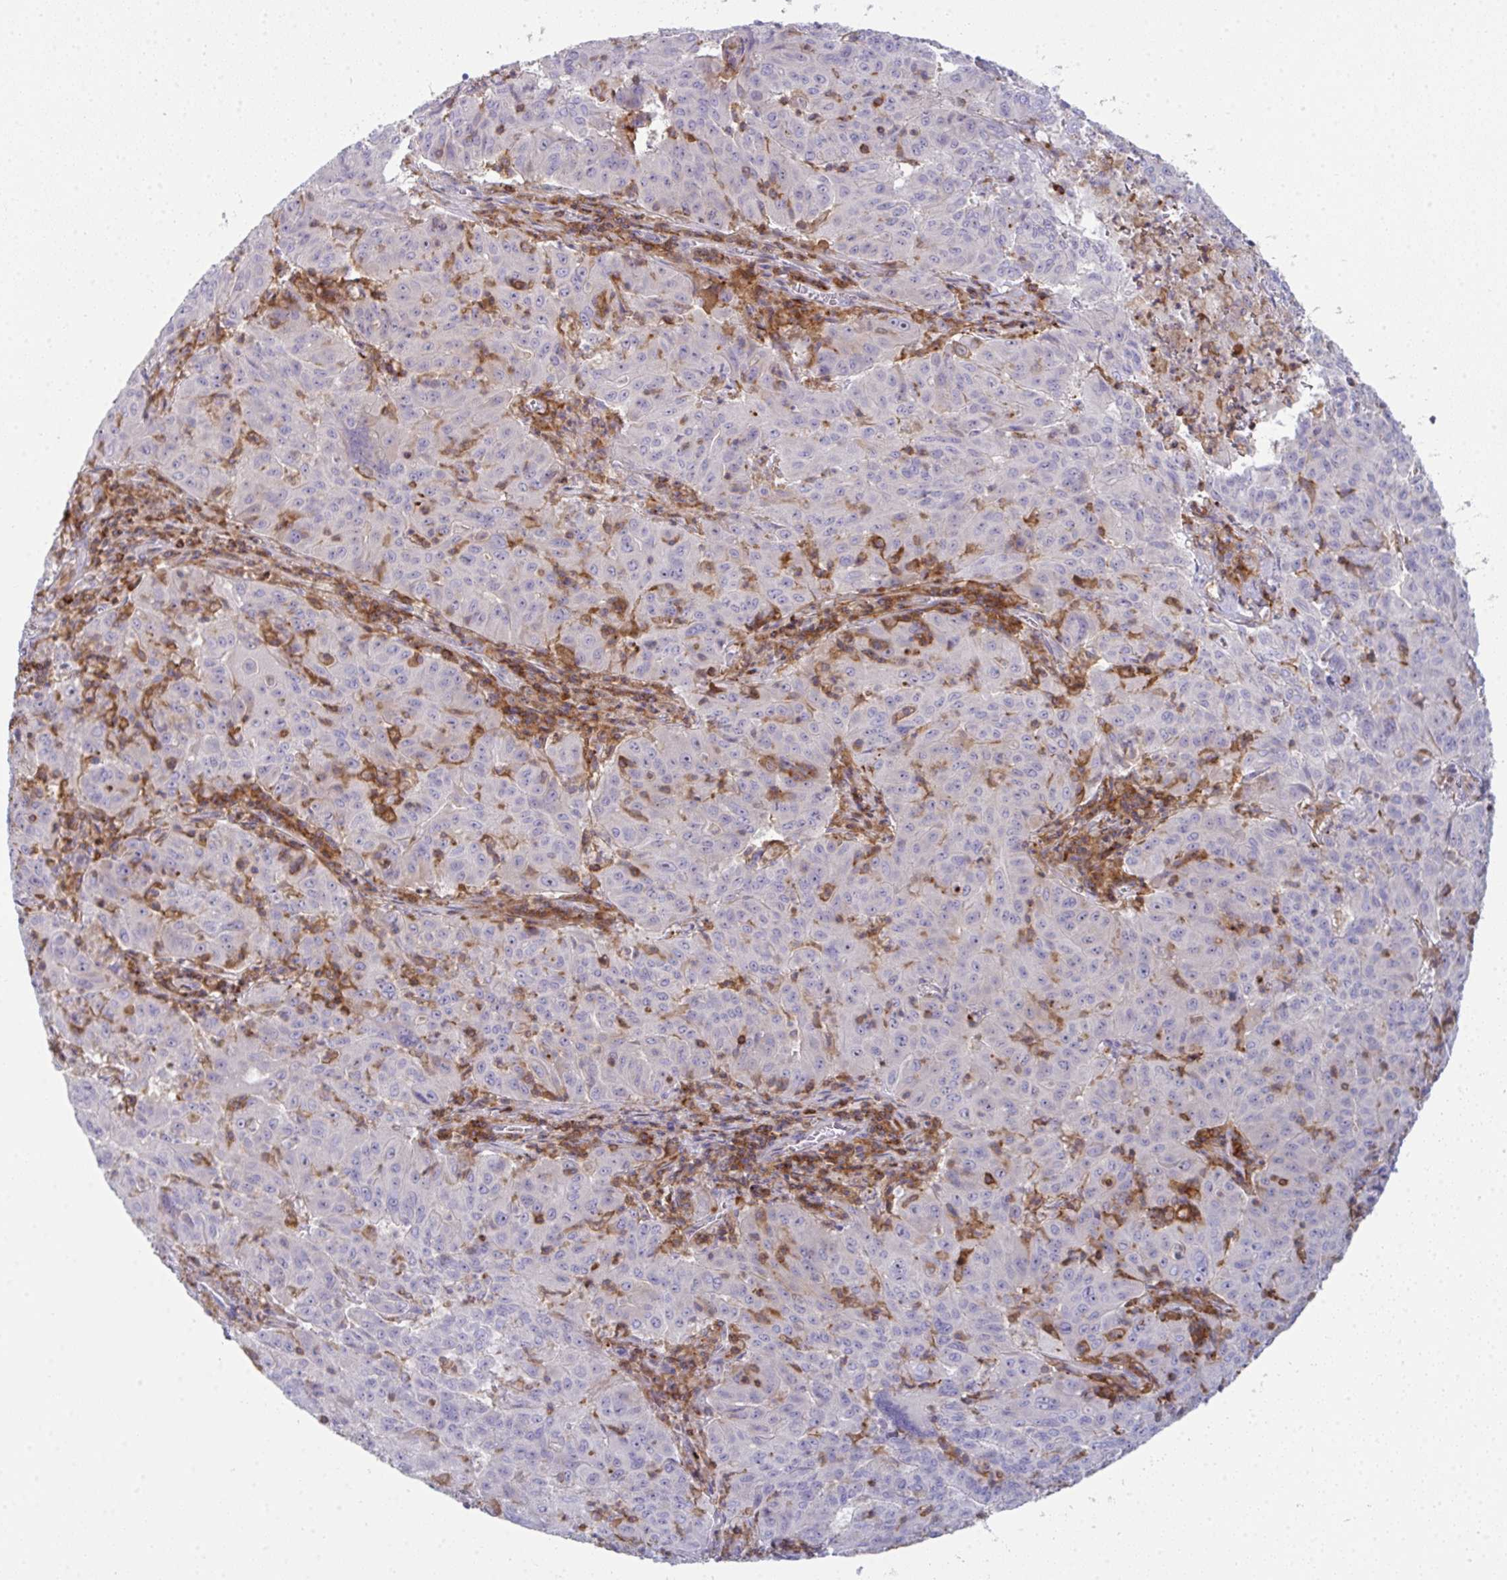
{"staining": {"intensity": "negative", "quantity": "none", "location": "none"}, "tissue": "pancreatic cancer", "cell_type": "Tumor cells", "image_type": "cancer", "snomed": [{"axis": "morphology", "description": "Adenocarcinoma, NOS"}, {"axis": "topography", "description": "Pancreas"}], "caption": "Photomicrograph shows no significant protein positivity in tumor cells of adenocarcinoma (pancreatic).", "gene": "CD80", "patient": {"sex": "male", "age": 63}}